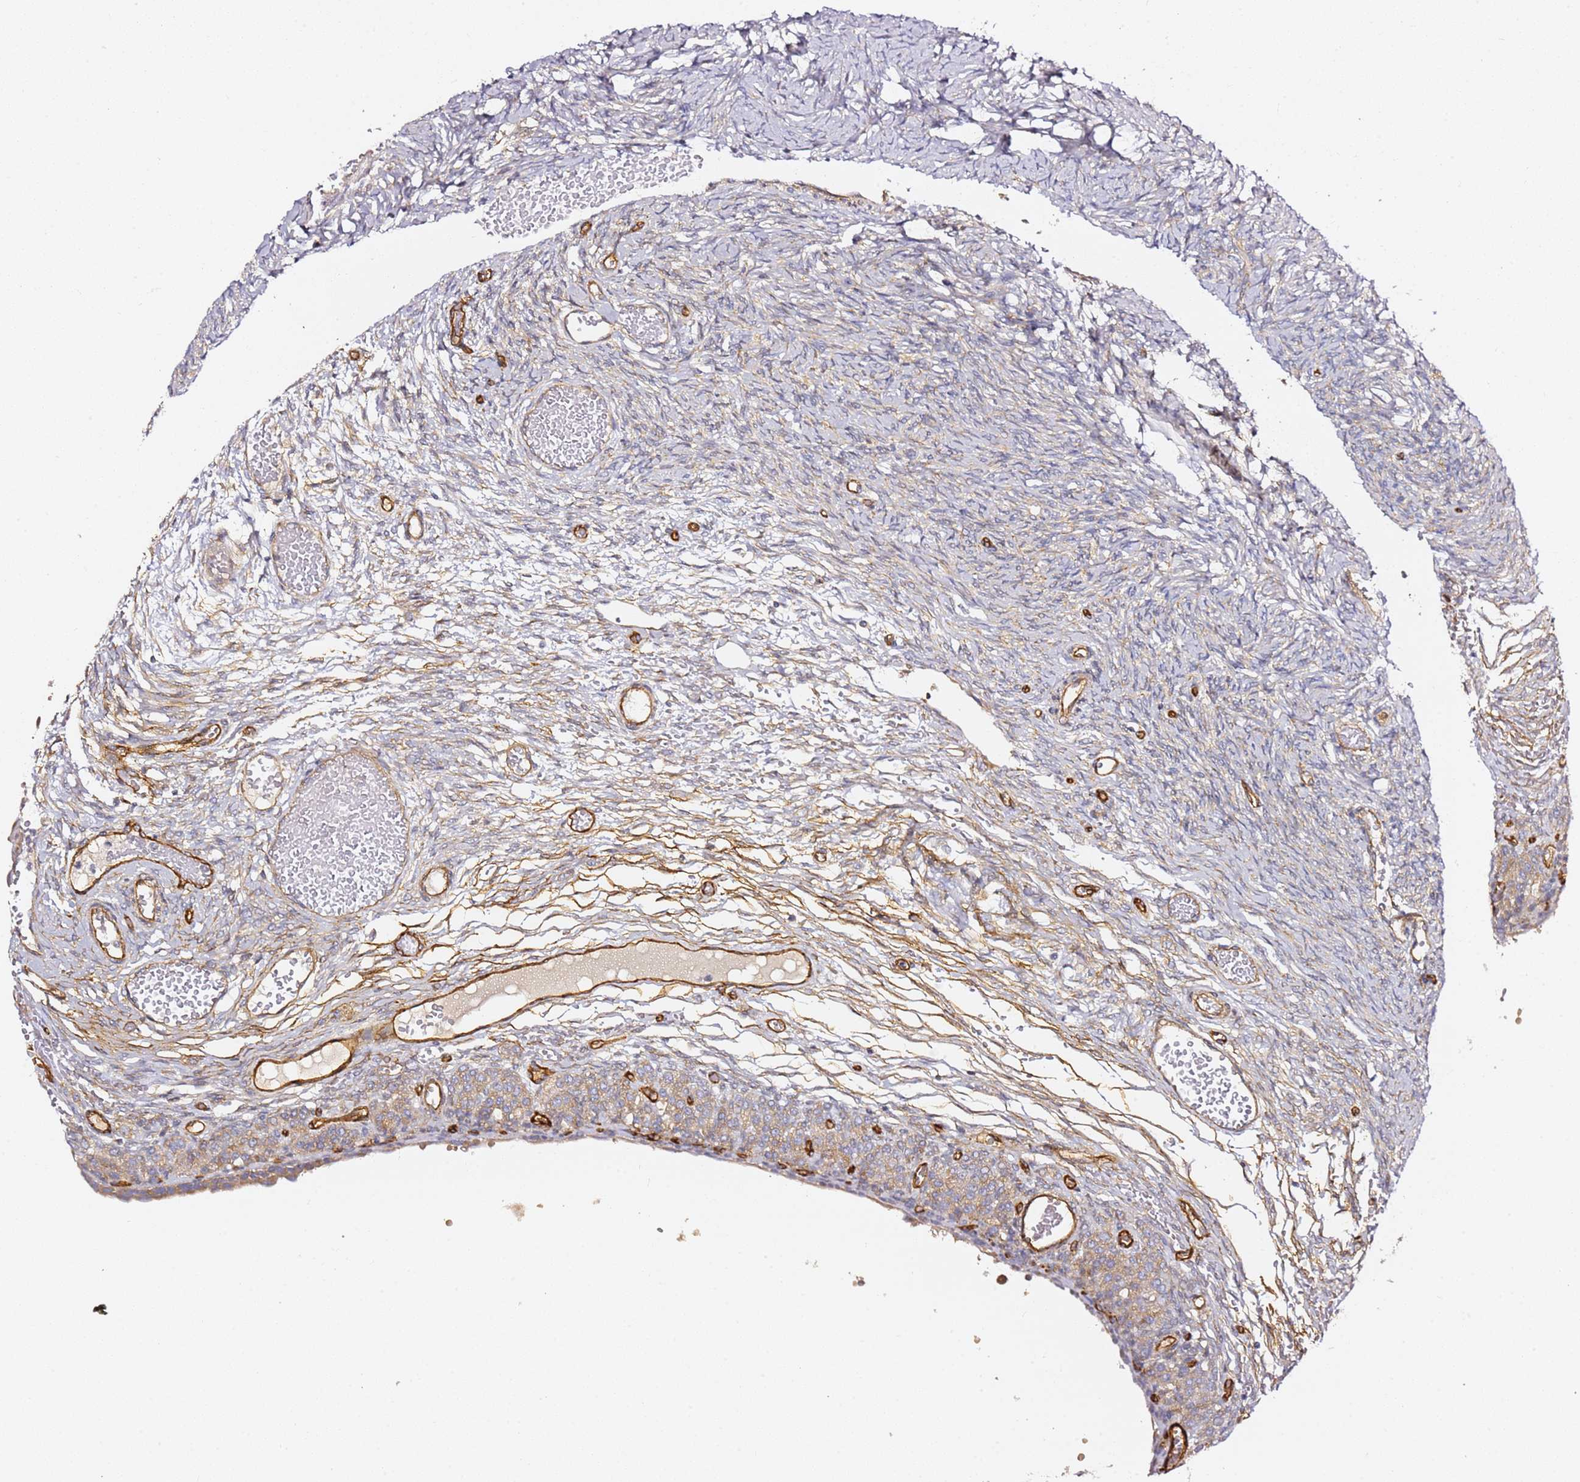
{"staining": {"intensity": "weak", "quantity": ">75%", "location": "cytoplasmic/membranous"}, "tissue": "ovary", "cell_type": "Ovarian stroma cells", "image_type": "normal", "snomed": [{"axis": "morphology", "description": "Adenocarcinoma, NOS"}, {"axis": "topography", "description": "Endometrium"}], "caption": "This micrograph reveals immunohistochemistry staining of benign human ovary, with low weak cytoplasmic/membranous staining in approximately >75% of ovarian stroma cells.", "gene": "KIF7", "patient": {"sex": "female", "age": 32}}